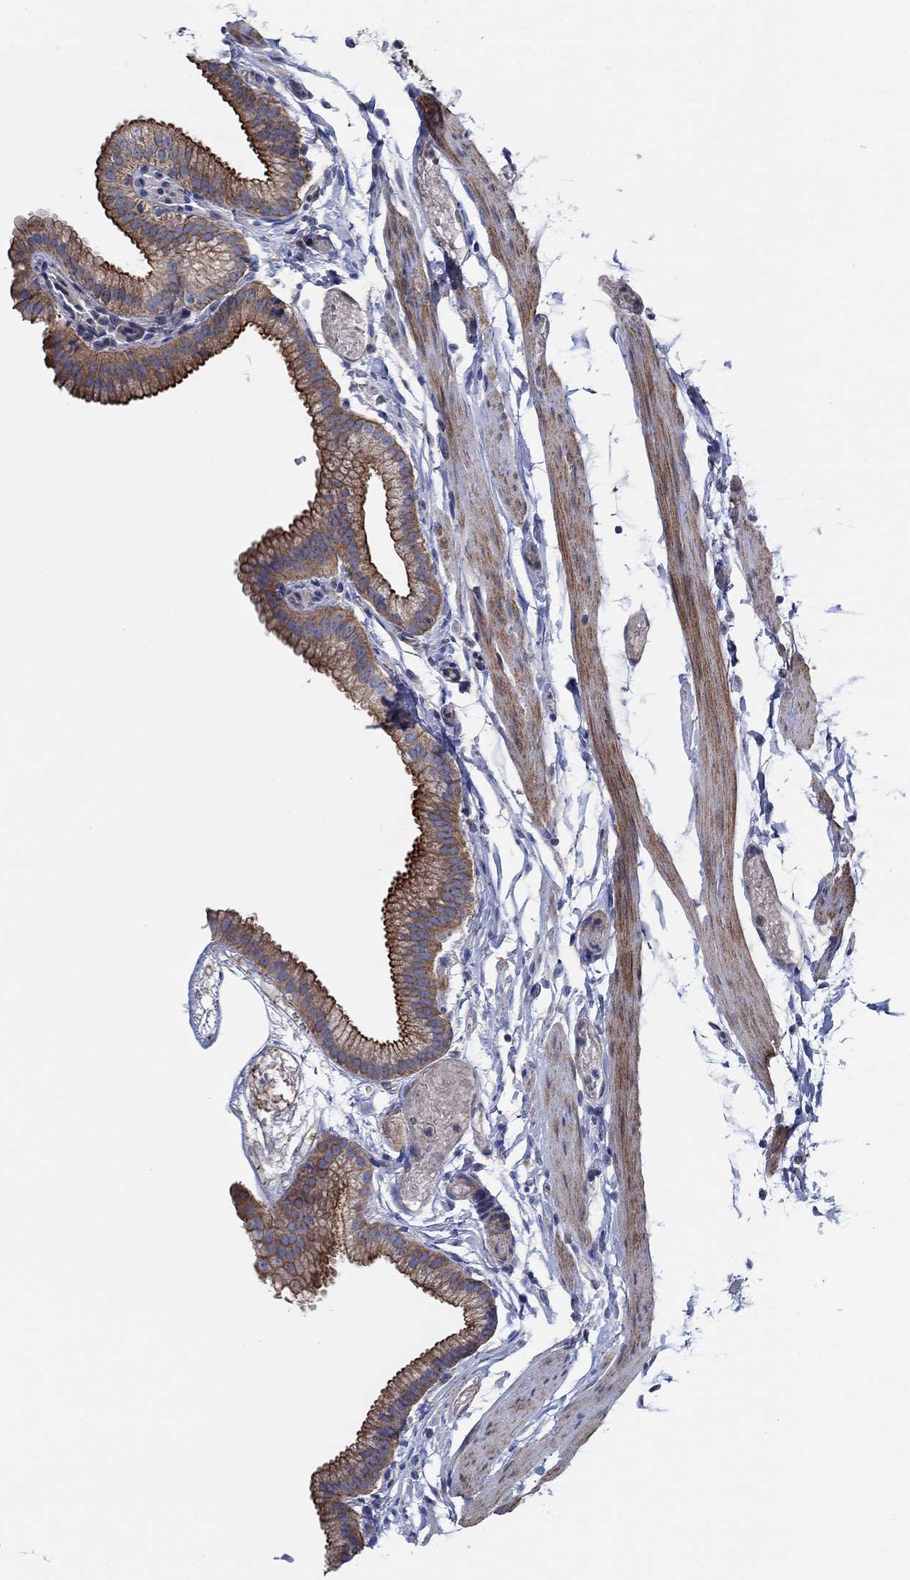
{"staining": {"intensity": "strong", "quantity": "25%-75%", "location": "cytoplasmic/membranous"}, "tissue": "gallbladder", "cell_type": "Glandular cells", "image_type": "normal", "snomed": [{"axis": "morphology", "description": "Normal tissue, NOS"}, {"axis": "topography", "description": "Gallbladder"}], "caption": "Immunohistochemistry (IHC) (DAB) staining of benign human gallbladder demonstrates strong cytoplasmic/membranous protein positivity in approximately 25%-75% of glandular cells.", "gene": "FMN1", "patient": {"sex": "female", "age": 45}}